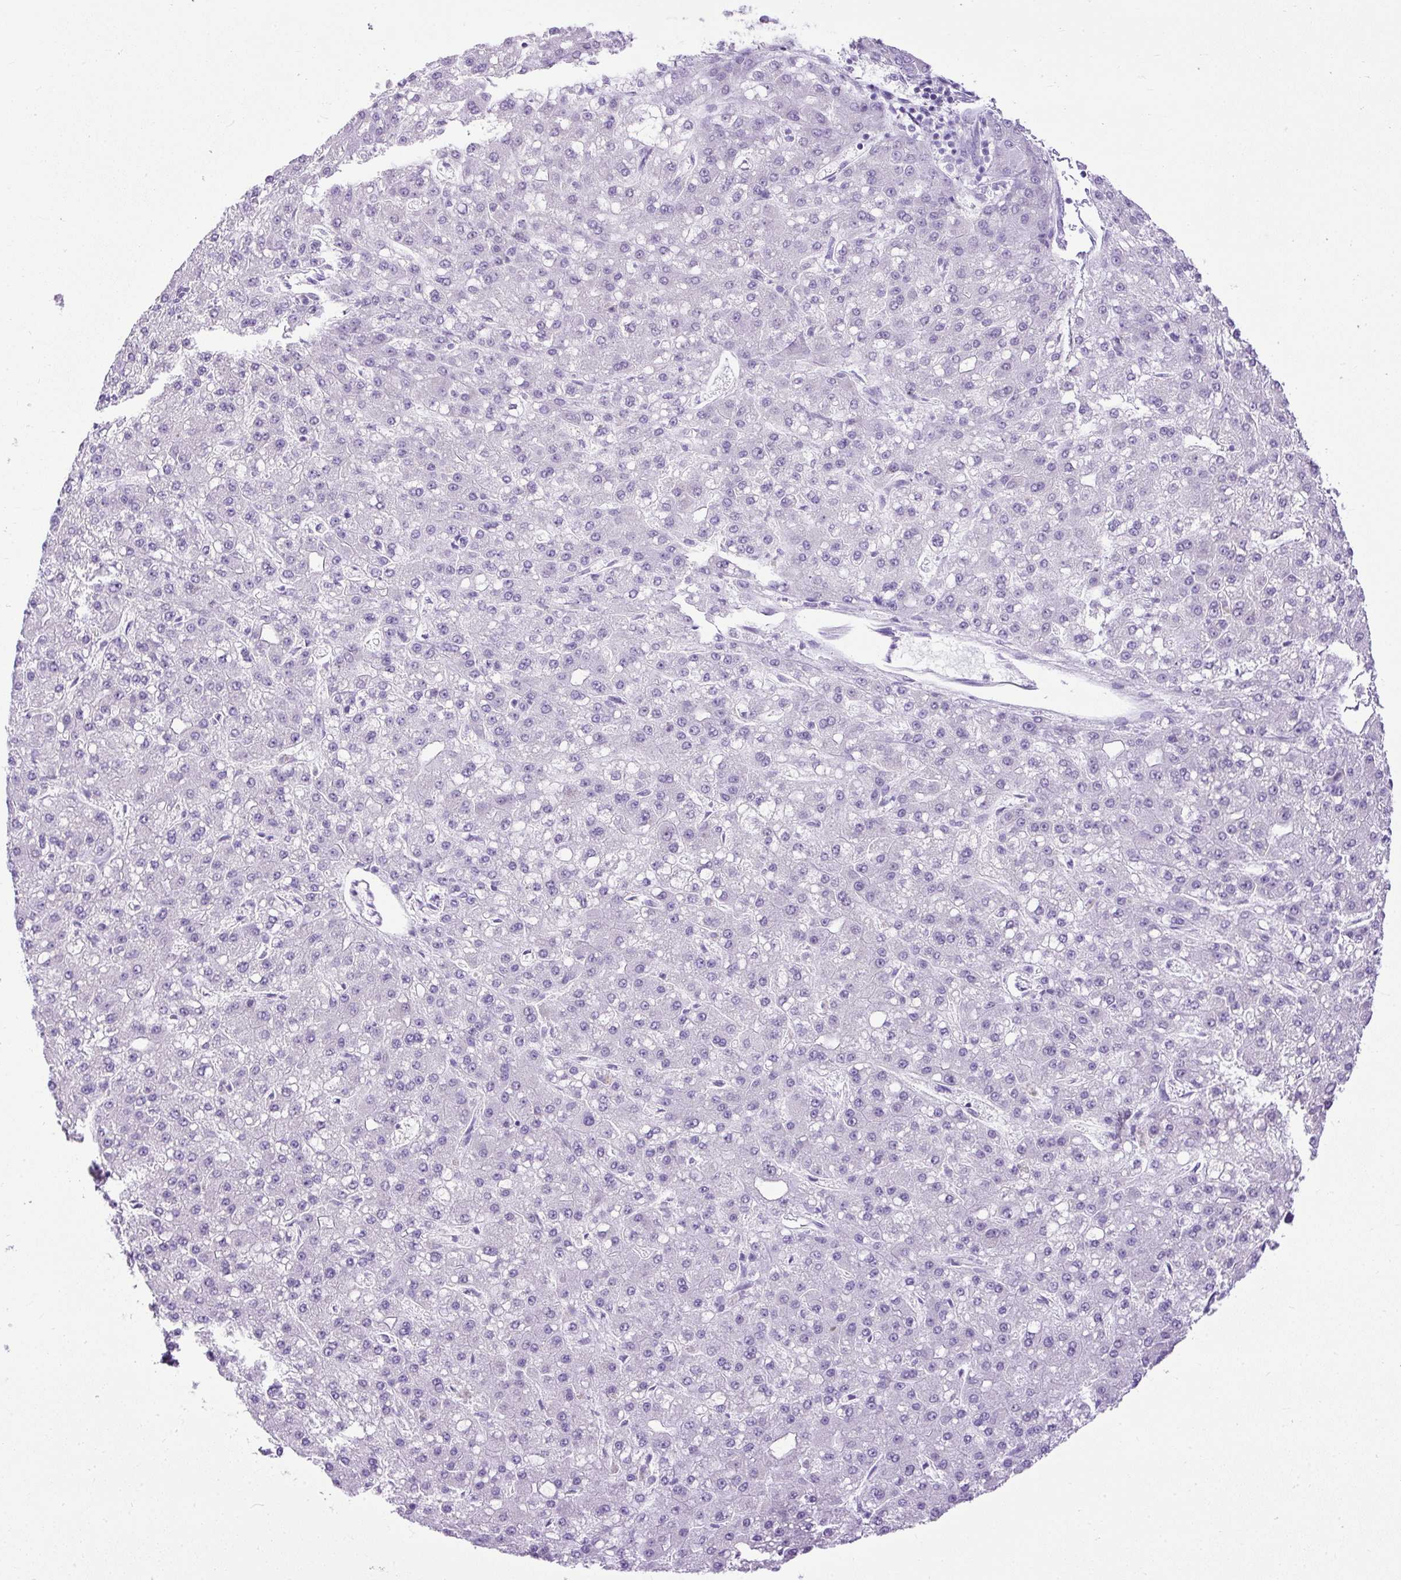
{"staining": {"intensity": "negative", "quantity": "none", "location": "none"}, "tissue": "liver cancer", "cell_type": "Tumor cells", "image_type": "cancer", "snomed": [{"axis": "morphology", "description": "Carcinoma, Hepatocellular, NOS"}, {"axis": "topography", "description": "Liver"}], "caption": "Liver cancer (hepatocellular carcinoma) was stained to show a protein in brown. There is no significant positivity in tumor cells.", "gene": "UPP1", "patient": {"sex": "male", "age": 67}}